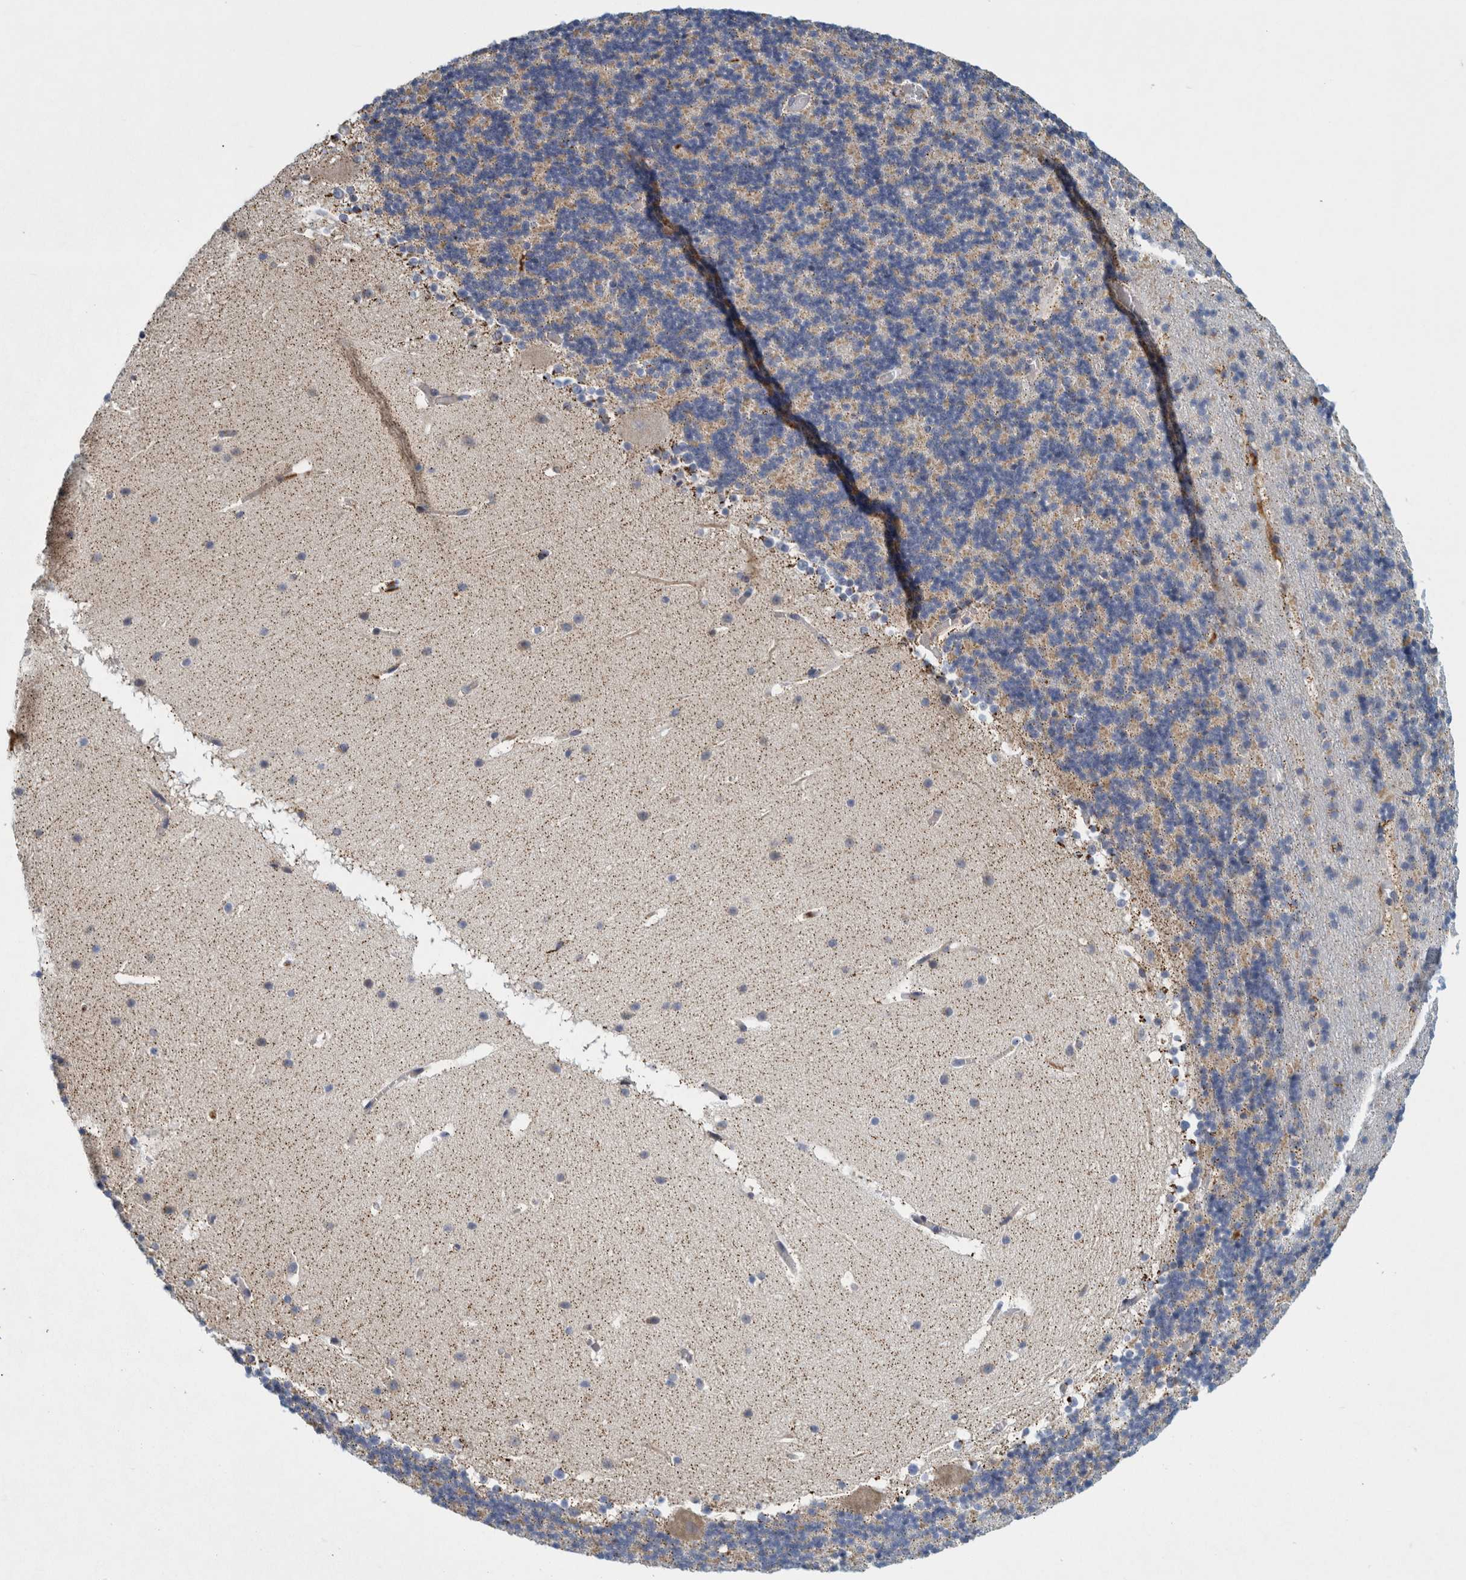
{"staining": {"intensity": "weak", "quantity": "<25%", "location": "cytoplasmic/membranous"}, "tissue": "cerebellum", "cell_type": "Cells in granular layer", "image_type": "normal", "snomed": [{"axis": "morphology", "description": "Normal tissue, NOS"}, {"axis": "topography", "description": "Cerebellum"}], "caption": "Immunohistochemistry (IHC) image of benign cerebellum stained for a protein (brown), which shows no expression in cells in granular layer. (DAB (3,3'-diaminobenzidine) immunohistochemistry, high magnification).", "gene": "ZNF324B", "patient": {"sex": "male", "age": 45}}